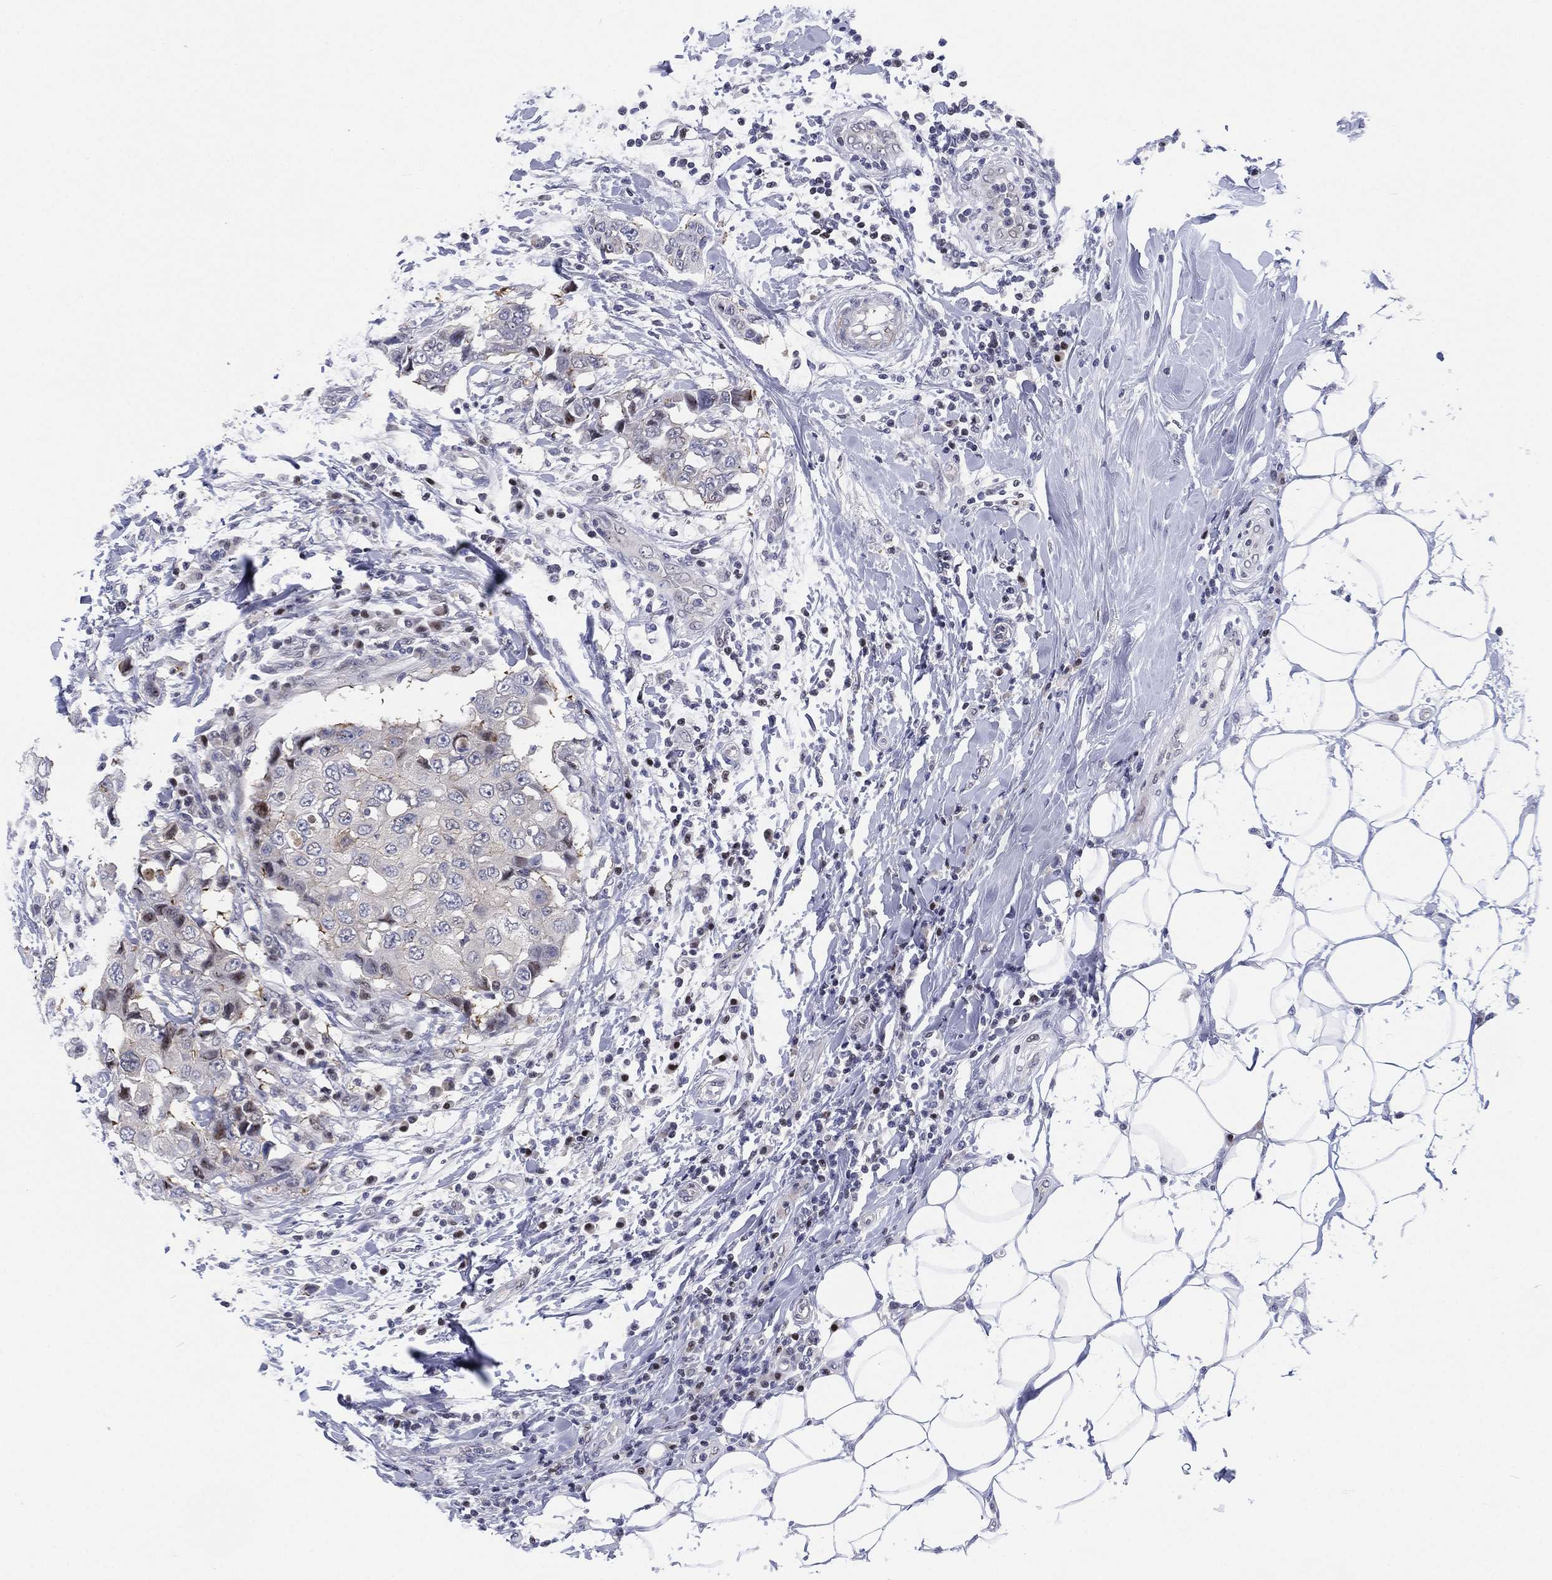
{"staining": {"intensity": "negative", "quantity": "none", "location": "none"}, "tissue": "breast cancer", "cell_type": "Tumor cells", "image_type": "cancer", "snomed": [{"axis": "morphology", "description": "Duct carcinoma"}, {"axis": "topography", "description": "Breast"}], "caption": "Tumor cells show no significant protein expression in intraductal carcinoma (breast).", "gene": "SLC4A4", "patient": {"sex": "female", "age": 27}}